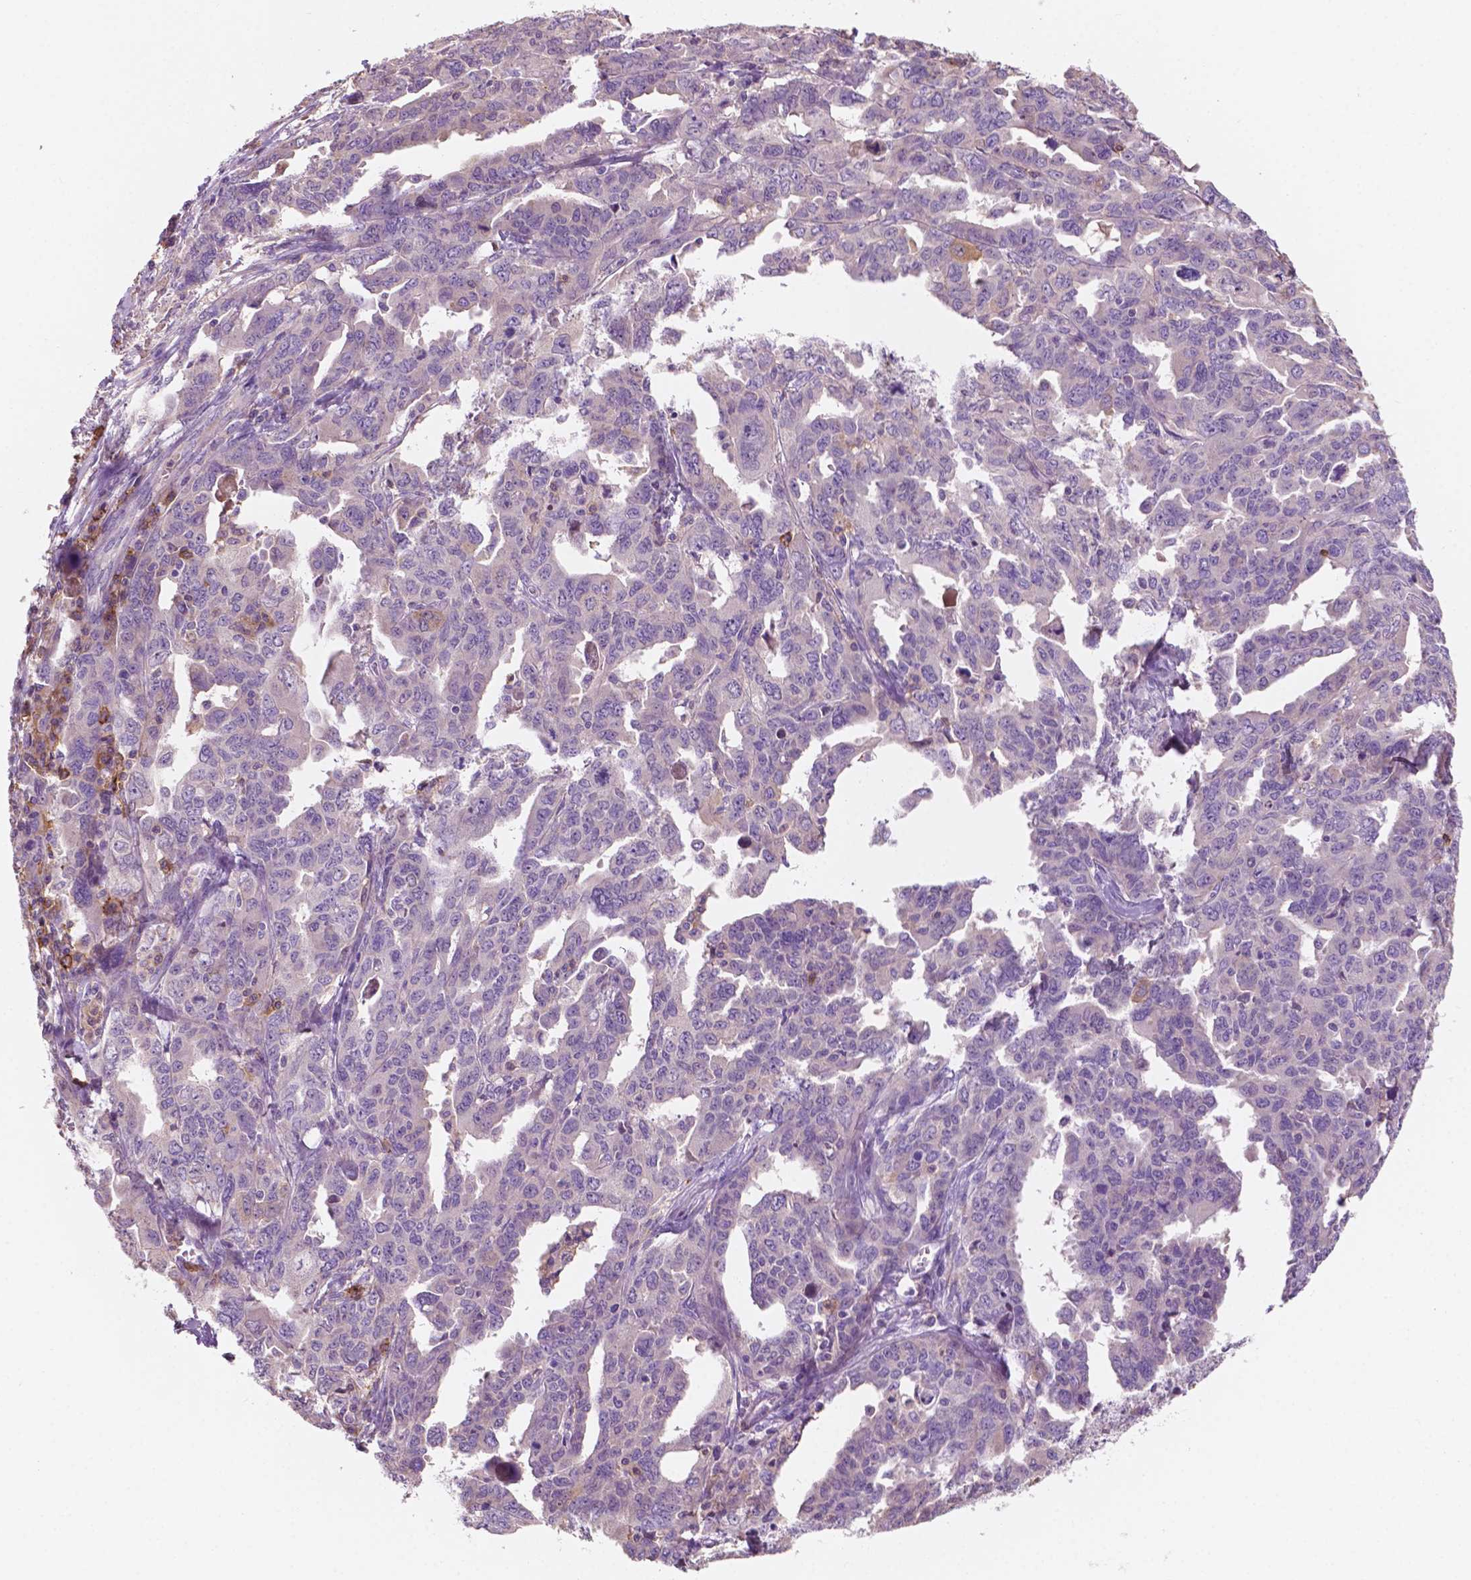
{"staining": {"intensity": "negative", "quantity": "none", "location": "none"}, "tissue": "ovarian cancer", "cell_type": "Tumor cells", "image_type": "cancer", "snomed": [{"axis": "morphology", "description": "Adenocarcinoma, NOS"}, {"axis": "morphology", "description": "Carcinoma, endometroid"}, {"axis": "topography", "description": "Ovary"}], "caption": "IHC histopathology image of human ovarian adenocarcinoma stained for a protein (brown), which reveals no expression in tumor cells. (DAB (3,3'-diaminobenzidine) IHC, high magnification).", "gene": "SEMA4A", "patient": {"sex": "female", "age": 72}}